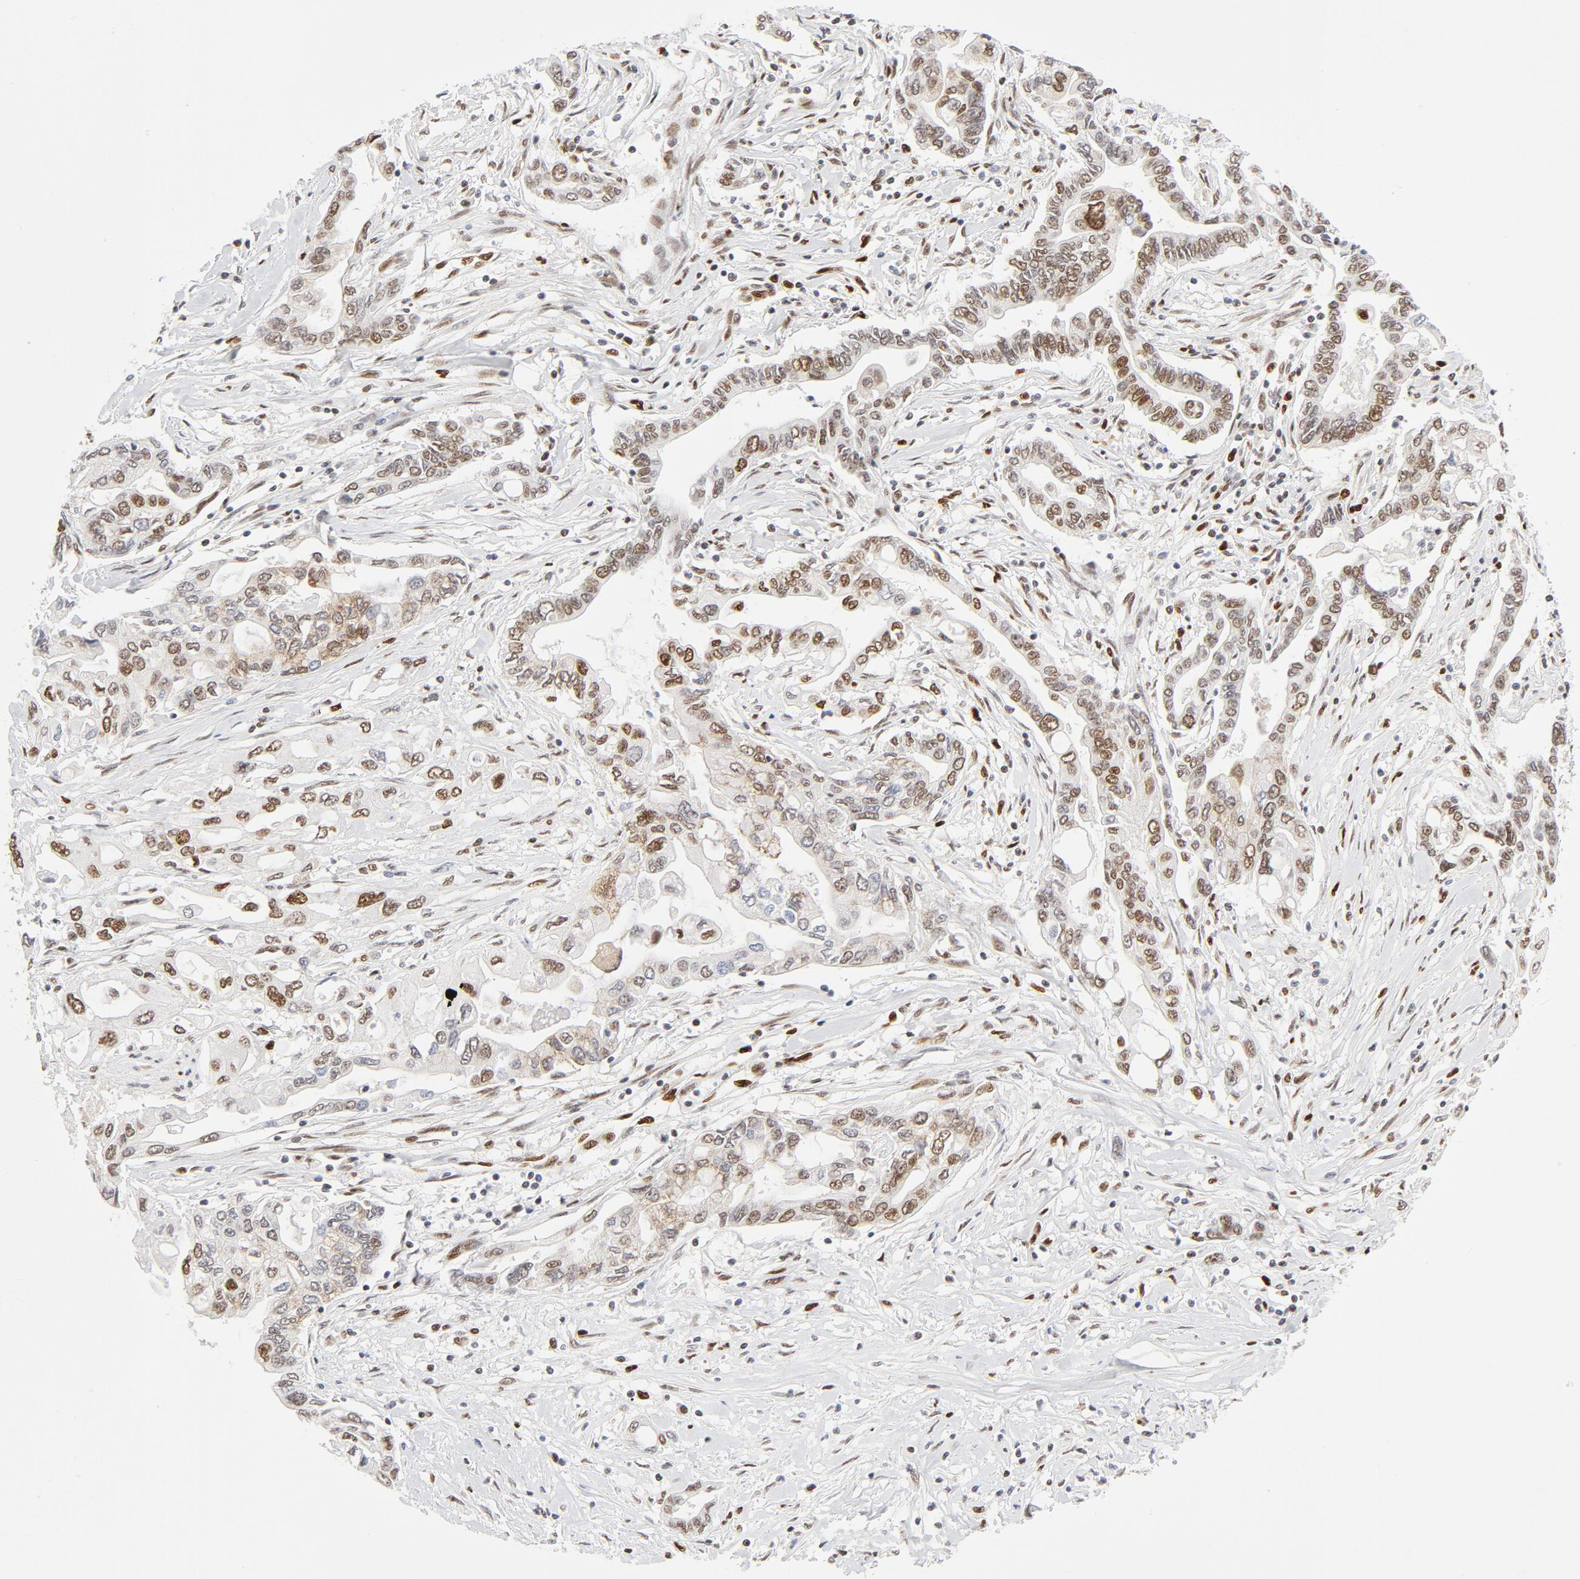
{"staining": {"intensity": "moderate", "quantity": ">75%", "location": "nuclear"}, "tissue": "pancreatic cancer", "cell_type": "Tumor cells", "image_type": "cancer", "snomed": [{"axis": "morphology", "description": "Adenocarcinoma, NOS"}, {"axis": "topography", "description": "Pancreas"}], "caption": "About >75% of tumor cells in human pancreatic adenocarcinoma display moderate nuclear protein staining as visualized by brown immunohistochemical staining.", "gene": "MEF2A", "patient": {"sex": "female", "age": 57}}